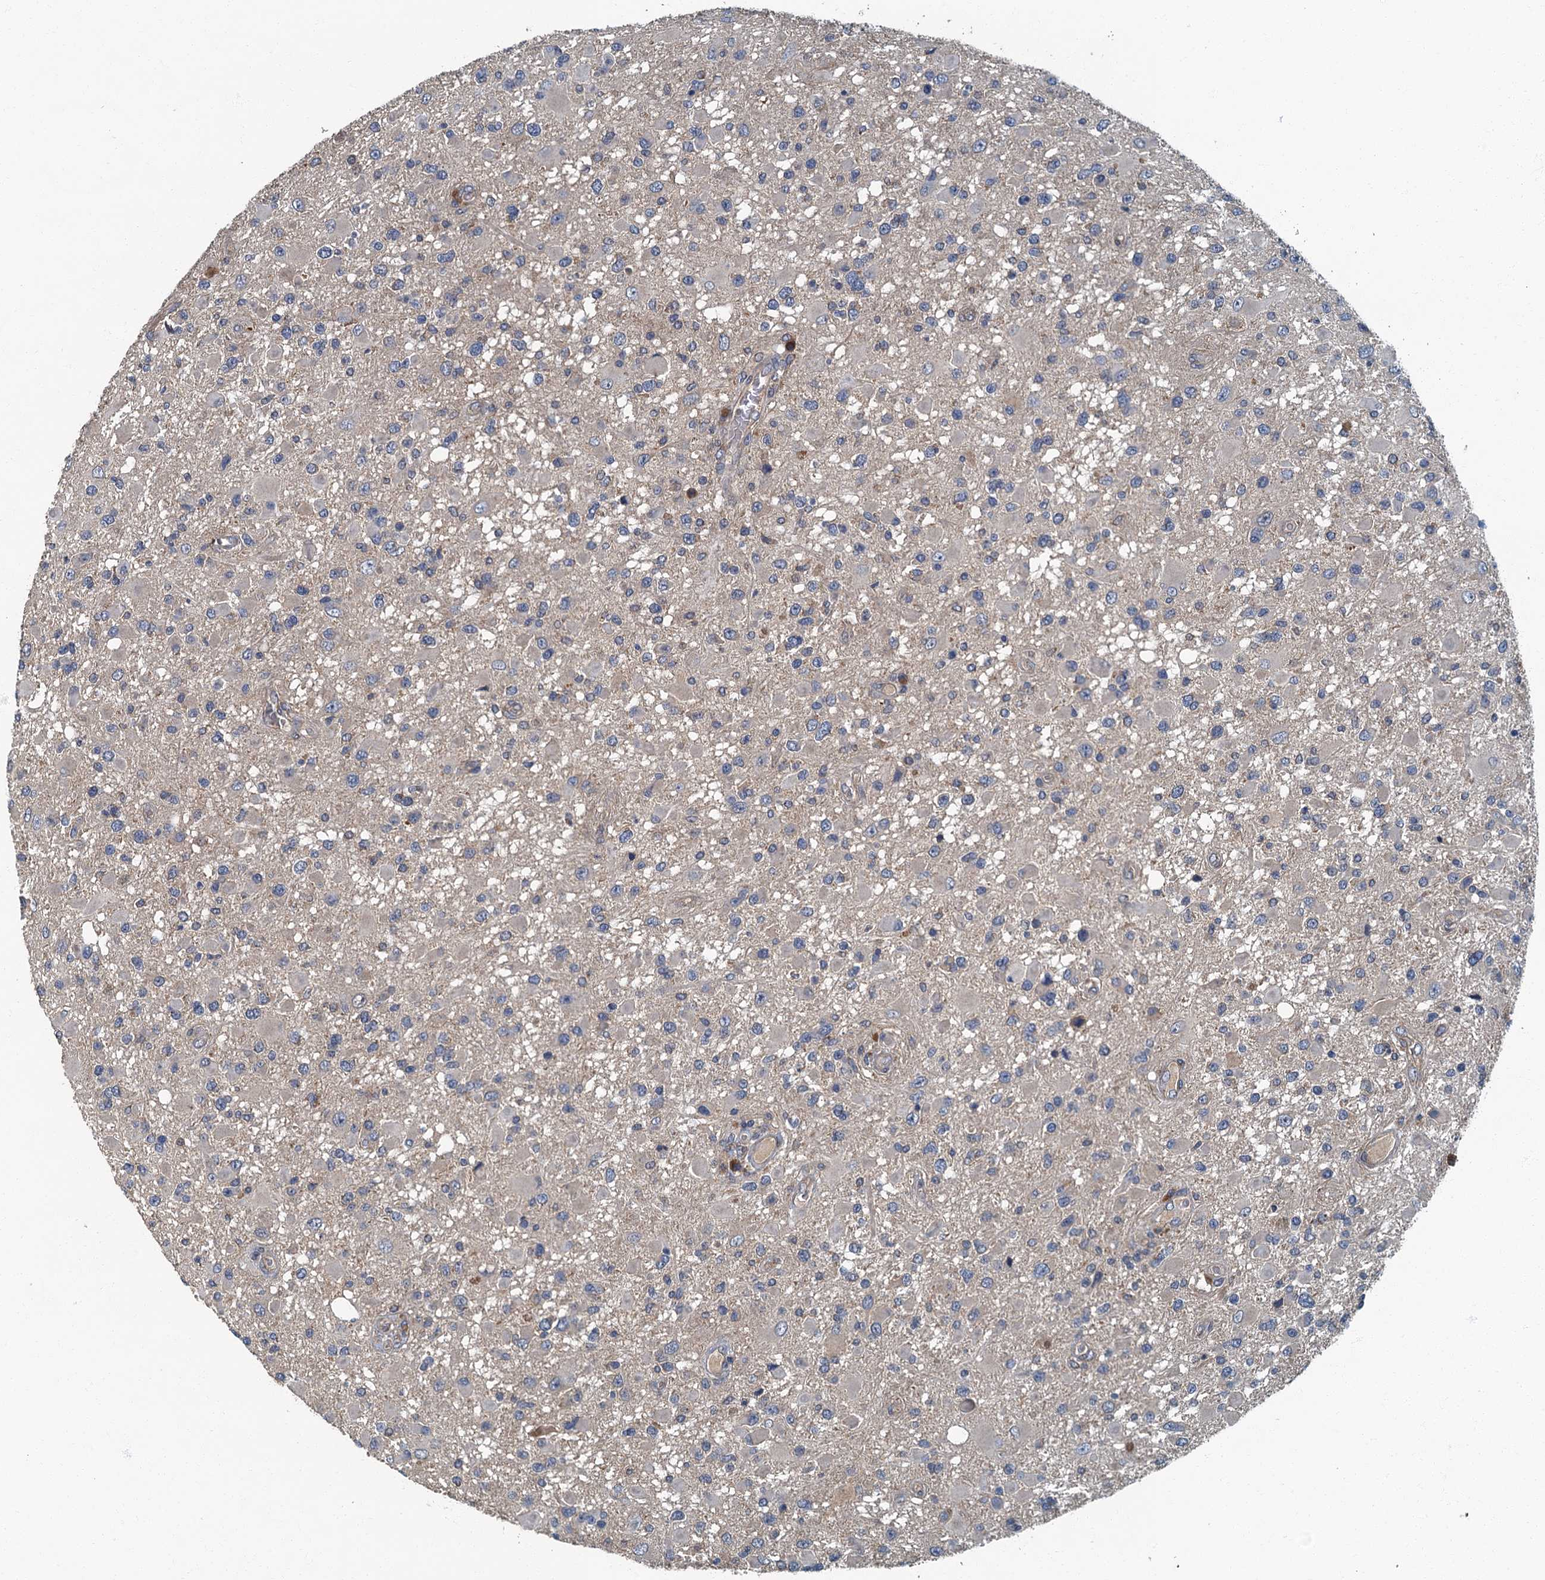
{"staining": {"intensity": "negative", "quantity": "none", "location": "none"}, "tissue": "glioma", "cell_type": "Tumor cells", "image_type": "cancer", "snomed": [{"axis": "morphology", "description": "Glioma, malignant, High grade"}, {"axis": "topography", "description": "Brain"}], "caption": "Tumor cells show no significant staining in malignant high-grade glioma.", "gene": "DDX49", "patient": {"sex": "male", "age": 53}}